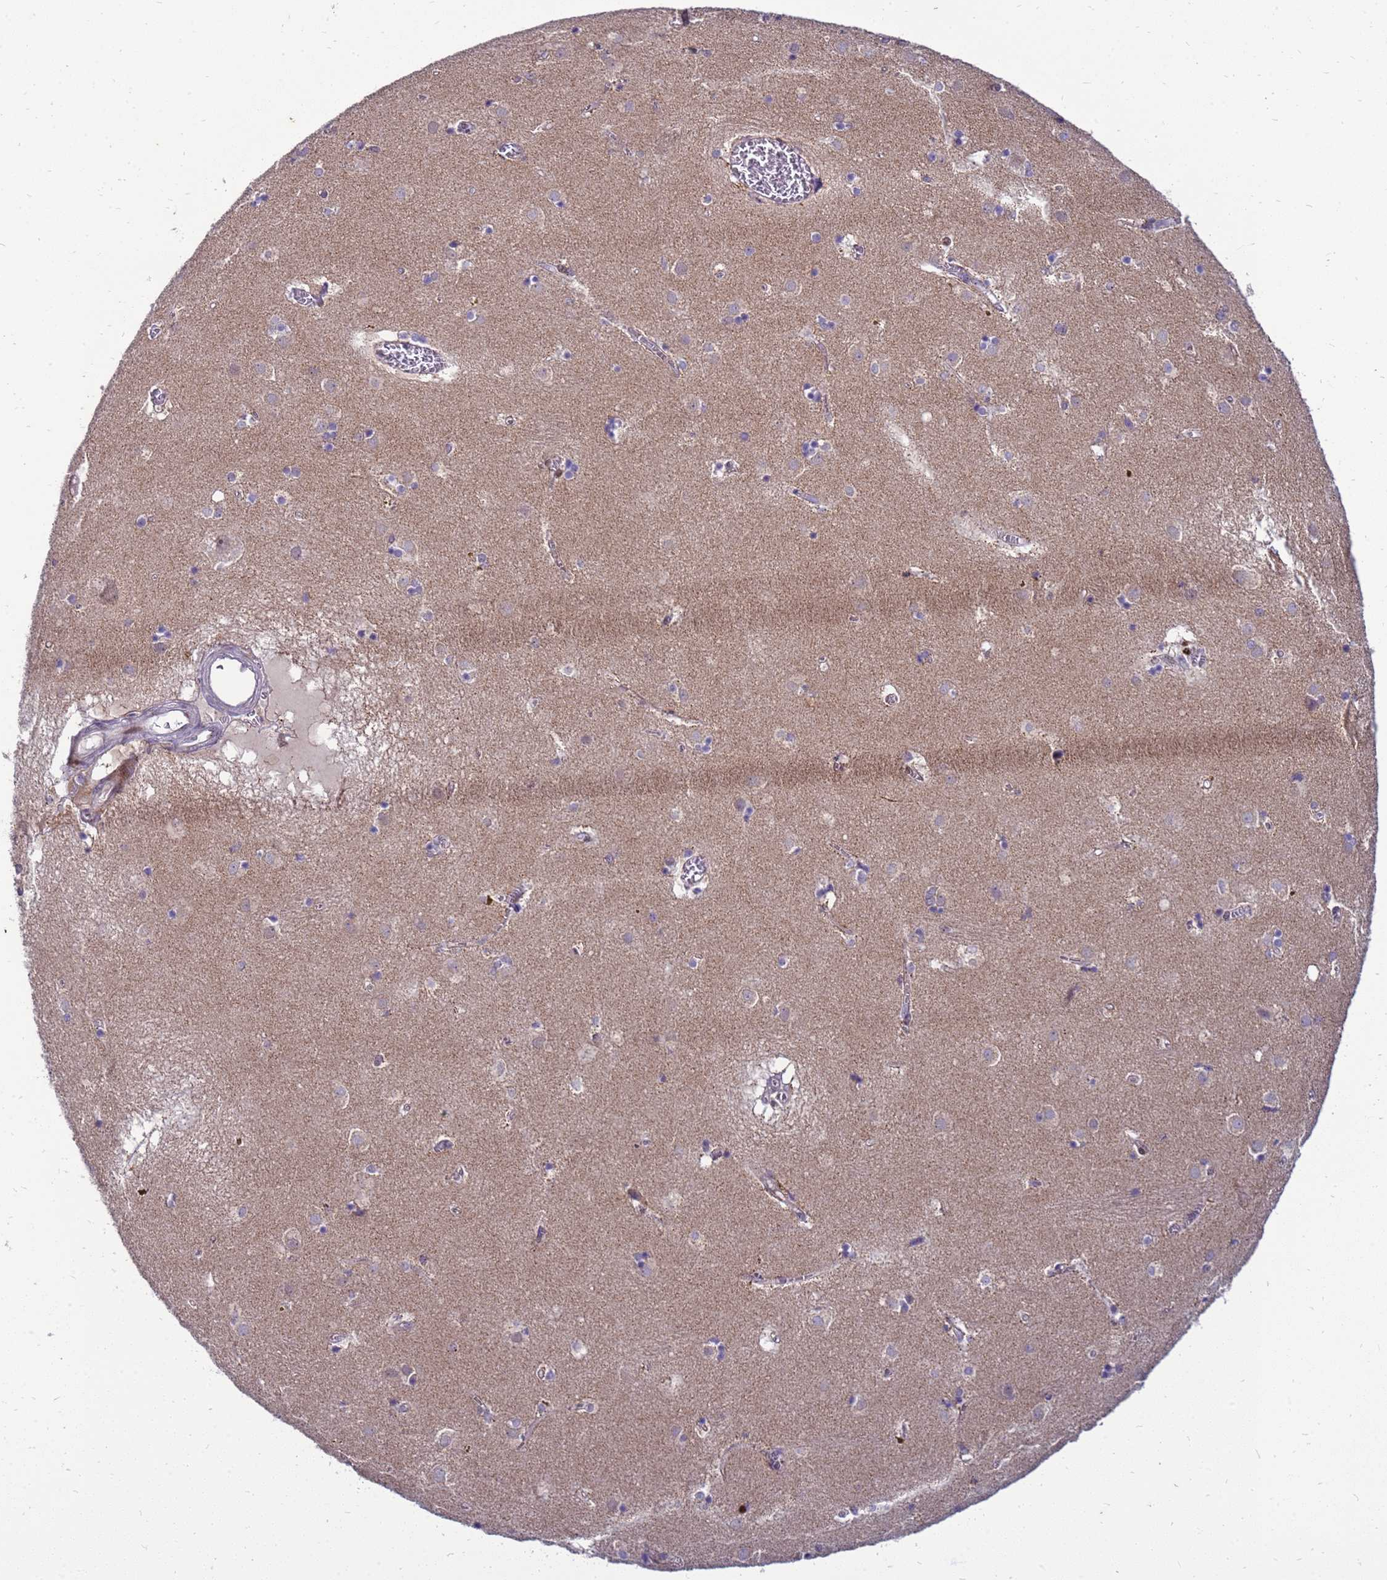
{"staining": {"intensity": "weak", "quantity": "<25%", "location": "cytoplasmic/membranous"}, "tissue": "caudate", "cell_type": "Glial cells", "image_type": "normal", "snomed": [{"axis": "morphology", "description": "Normal tissue, NOS"}, {"axis": "topography", "description": "Lateral ventricle wall"}], "caption": "IHC of normal human caudate exhibits no expression in glial cells.", "gene": "RSPO1", "patient": {"sex": "male", "age": 70}}